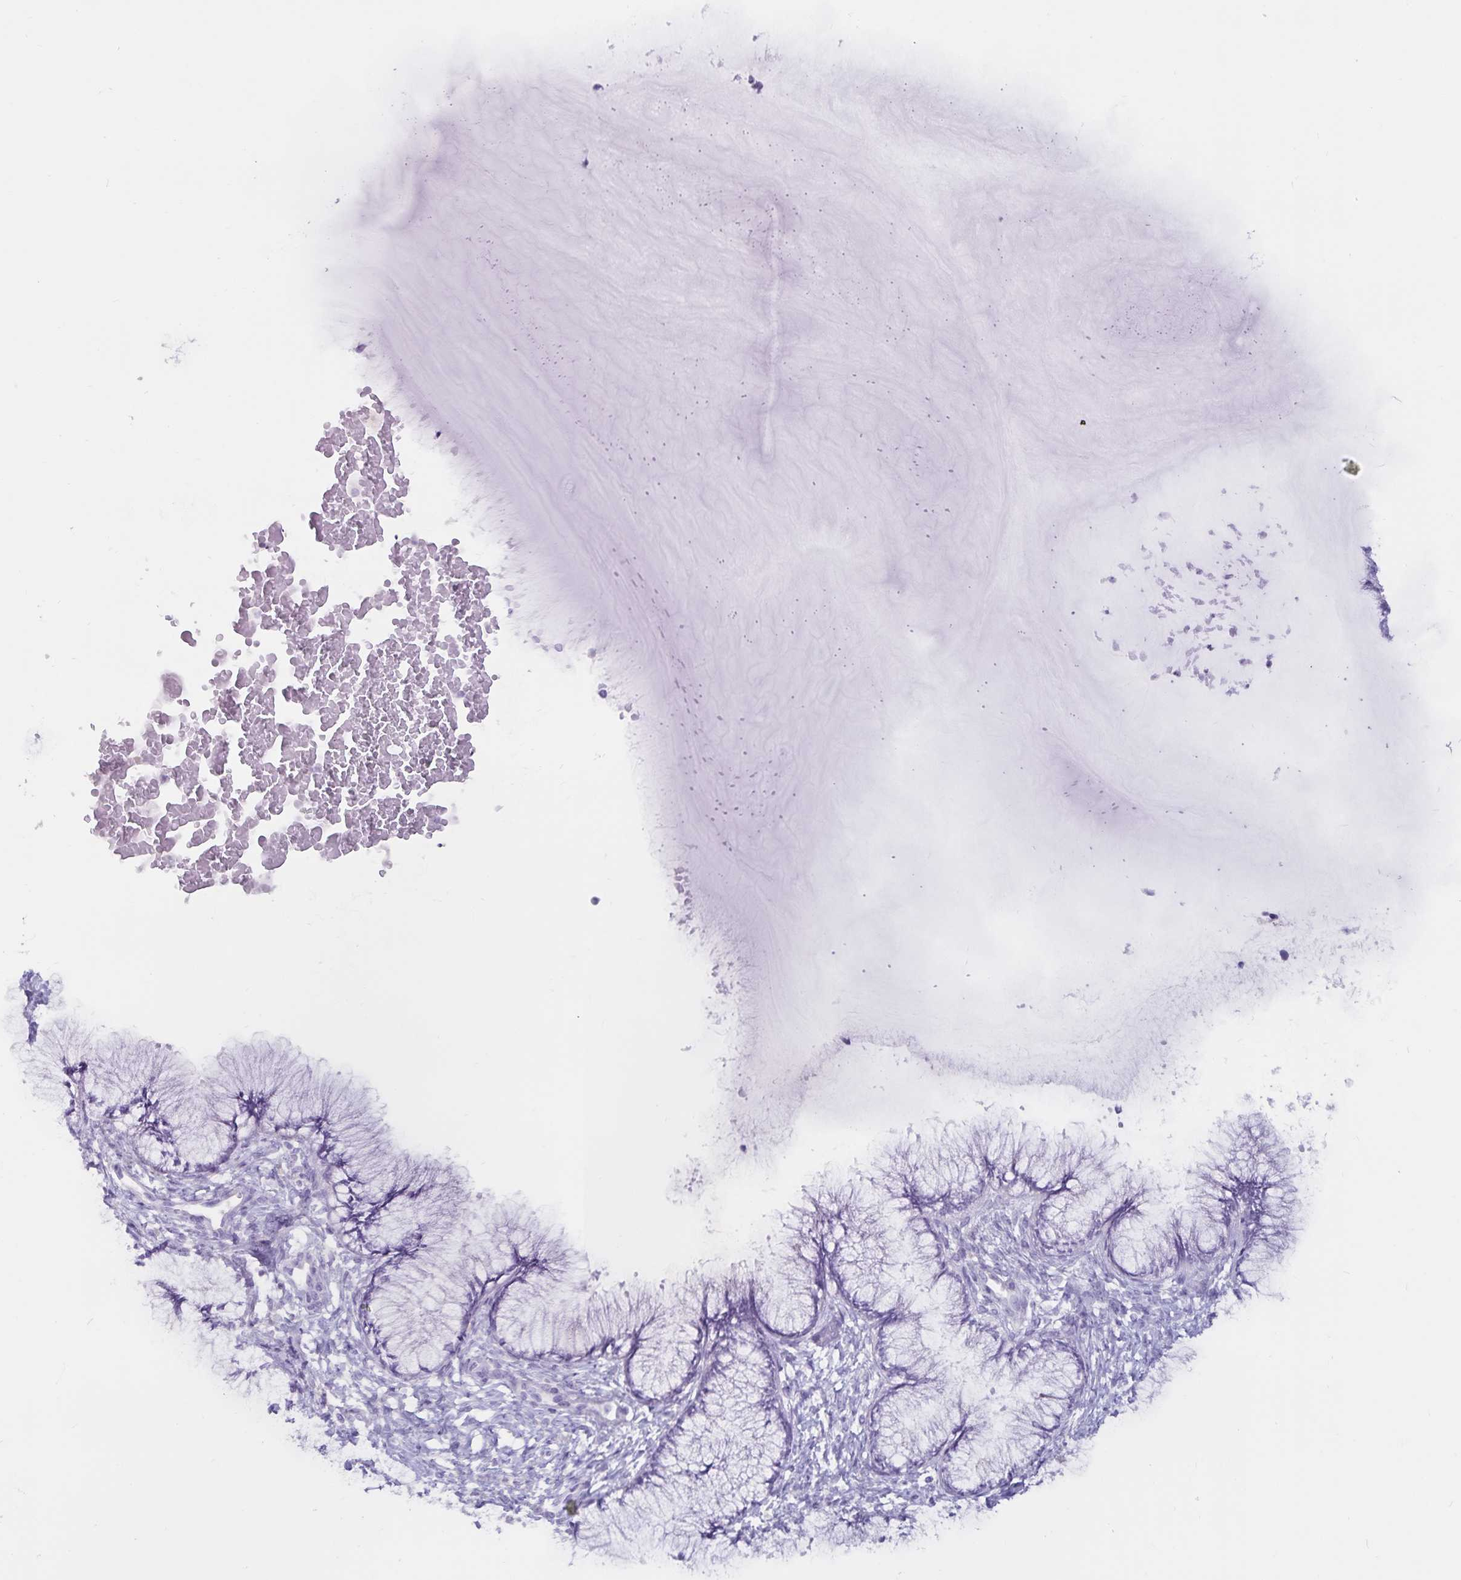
{"staining": {"intensity": "negative", "quantity": "none", "location": "none"}, "tissue": "cervix", "cell_type": "Glandular cells", "image_type": "normal", "snomed": [{"axis": "morphology", "description": "Normal tissue, NOS"}, {"axis": "topography", "description": "Cervix"}], "caption": "This is an IHC micrograph of normal cervix. There is no positivity in glandular cells.", "gene": "GPR137", "patient": {"sex": "female", "age": 37}}